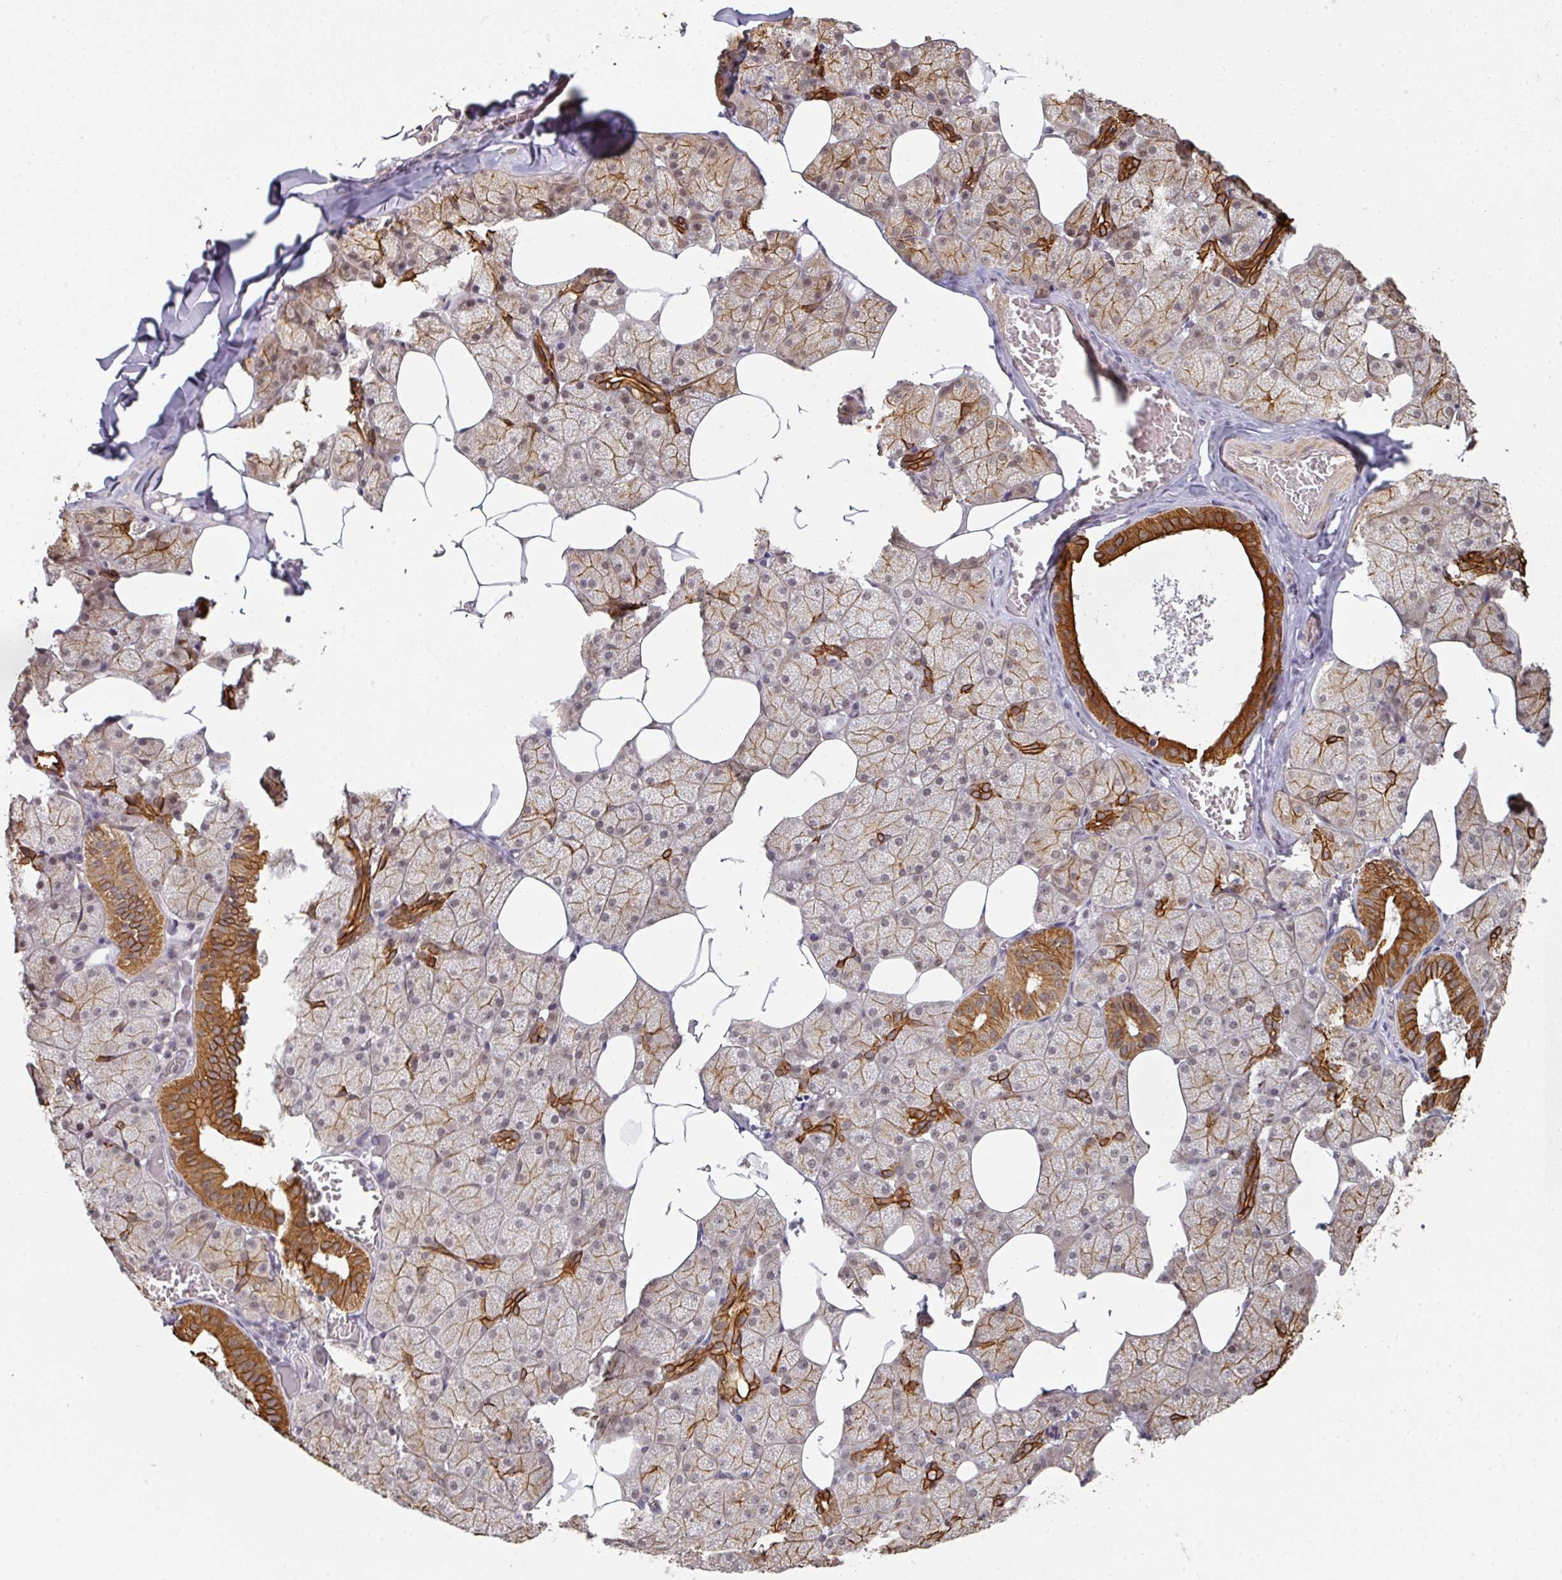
{"staining": {"intensity": "strong", "quantity": "25%-75%", "location": "cytoplasmic/membranous"}, "tissue": "salivary gland", "cell_type": "Glandular cells", "image_type": "normal", "snomed": [{"axis": "morphology", "description": "Normal tissue, NOS"}, {"axis": "topography", "description": "Salivary gland"}, {"axis": "topography", "description": "Peripheral nerve tissue"}], "caption": "This micrograph displays unremarkable salivary gland stained with immunohistochemistry (IHC) to label a protein in brown. The cytoplasmic/membranous of glandular cells show strong positivity for the protein. Nuclei are counter-stained blue.", "gene": "GTF2H3", "patient": {"sex": "male", "age": 38}}